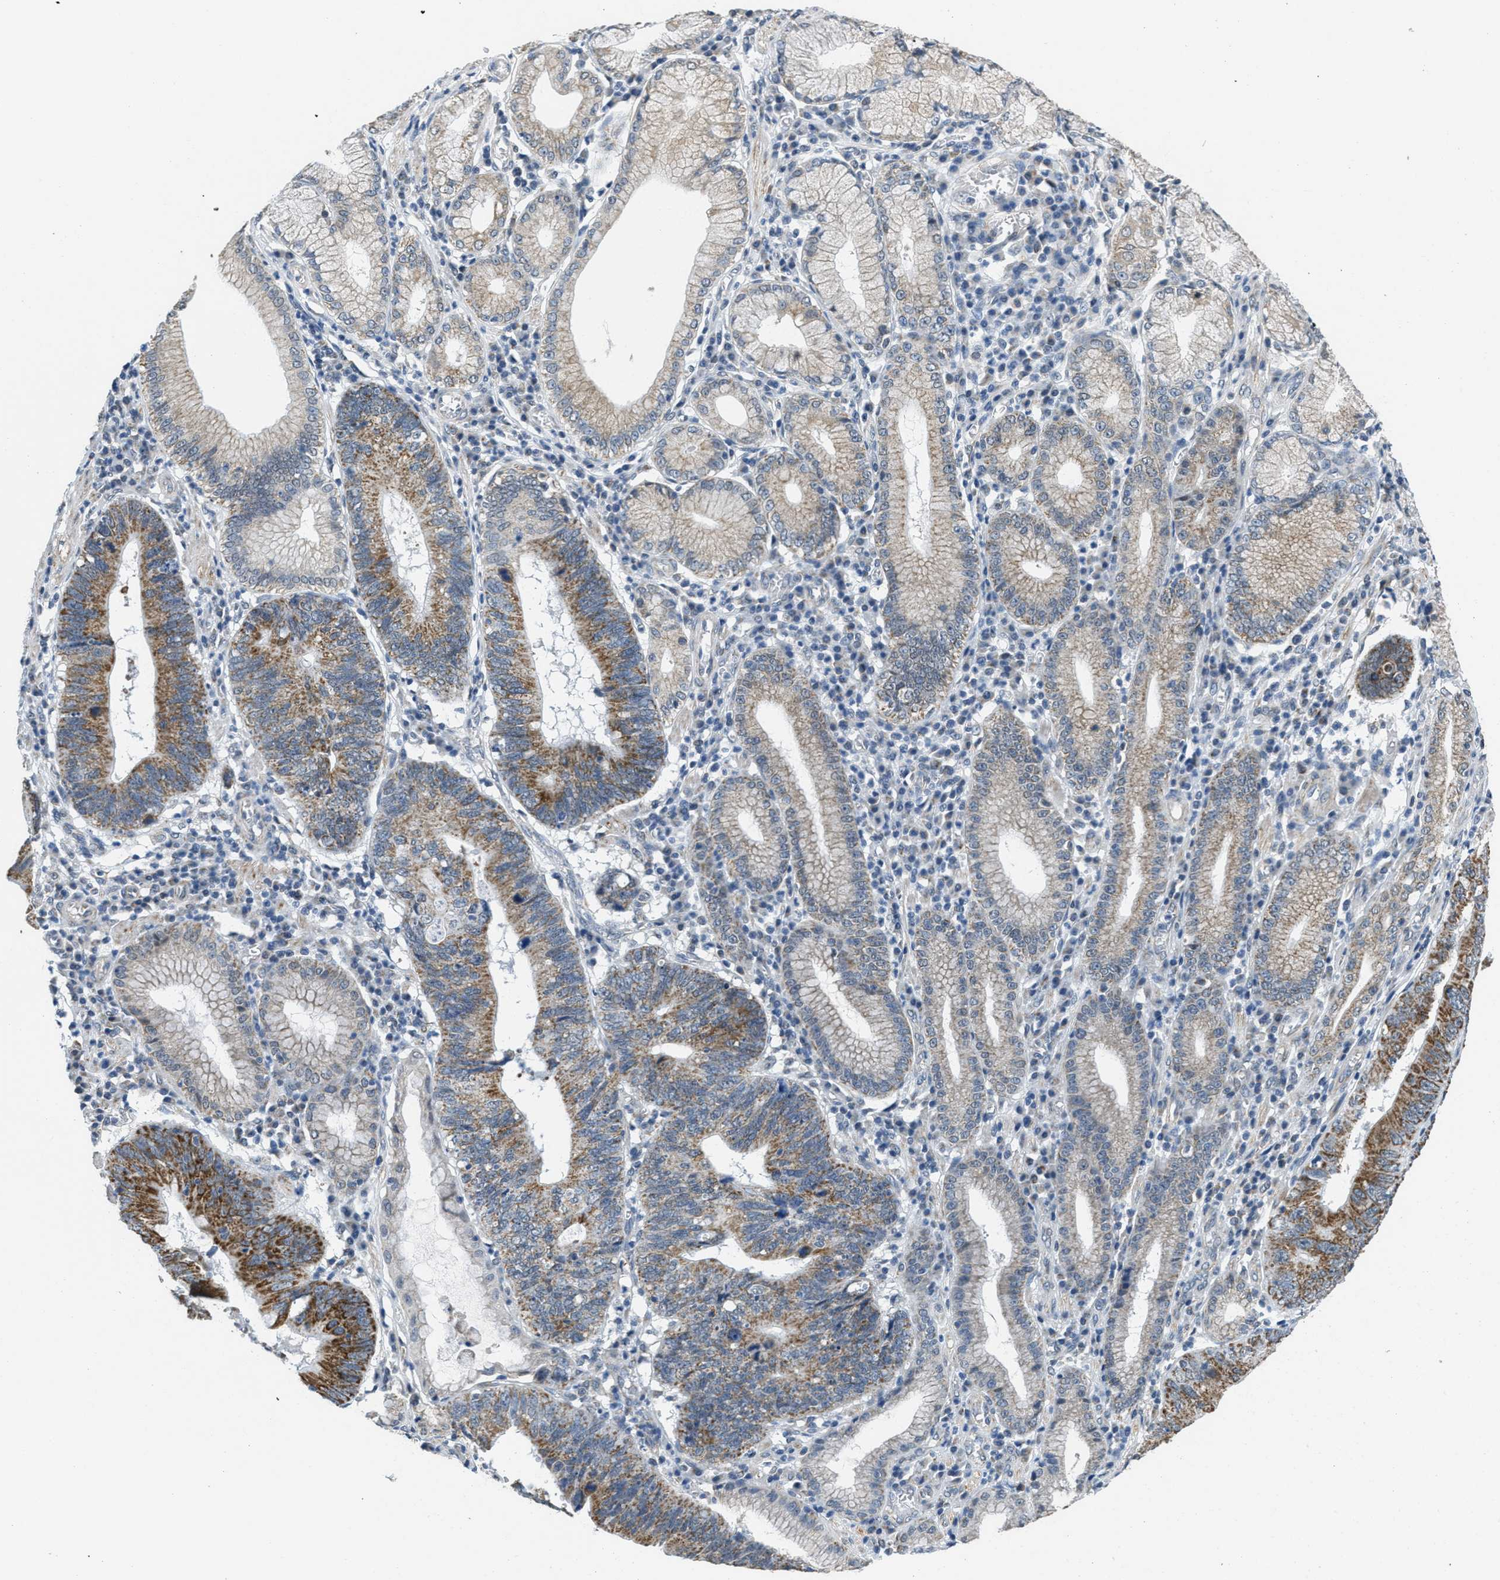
{"staining": {"intensity": "strong", "quantity": "25%-75%", "location": "cytoplasmic/membranous"}, "tissue": "stomach cancer", "cell_type": "Tumor cells", "image_type": "cancer", "snomed": [{"axis": "morphology", "description": "Adenocarcinoma, NOS"}, {"axis": "topography", "description": "Stomach"}], "caption": "A histopathology image showing strong cytoplasmic/membranous expression in about 25%-75% of tumor cells in stomach cancer, as visualized by brown immunohistochemical staining.", "gene": "TOMM70", "patient": {"sex": "male", "age": 59}}